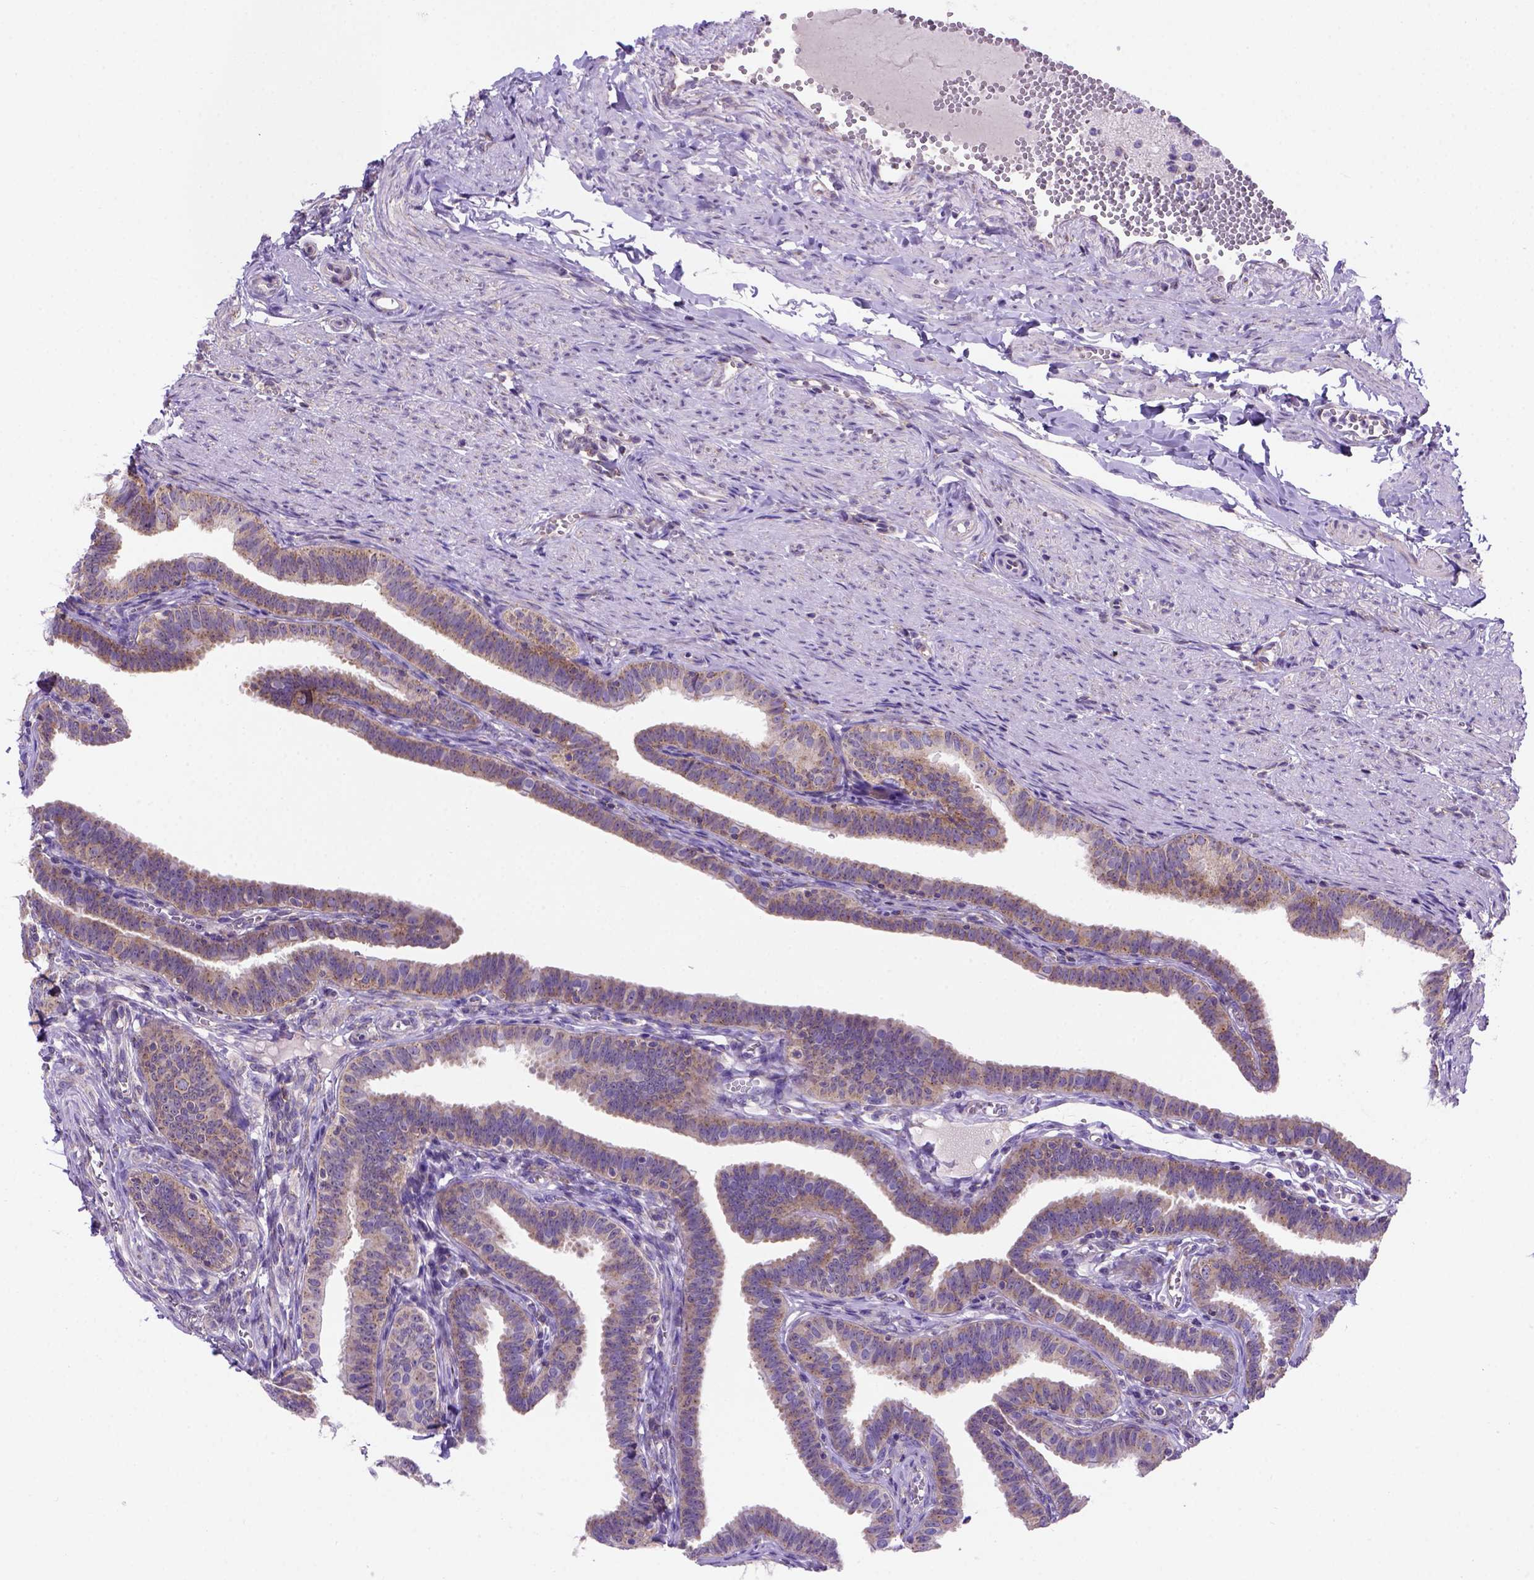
{"staining": {"intensity": "moderate", "quantity": "25%-75%", "location": "cytoplasmic/membranous"}, "tissue": "fallopian tube", "cell_type": "Glandular cells", "image_type": "normal", "snomed": [{"axis": "morphology", "description": "Normal tissue, NOS"}, {"axis": "topography", "description": "Fallopian tube"}], "caption": "High-magnification brightfield microscopy of benign fallopian tube stained with DAB (brown) and counterstained with hematoxylin (blue). glandular cells exhibit moderate cytoplasmic/membranous positivity is seen in approximately25%-75% of cells.", "gene": "FOXI1", "patient": {"sex": "female", "age": 25}}